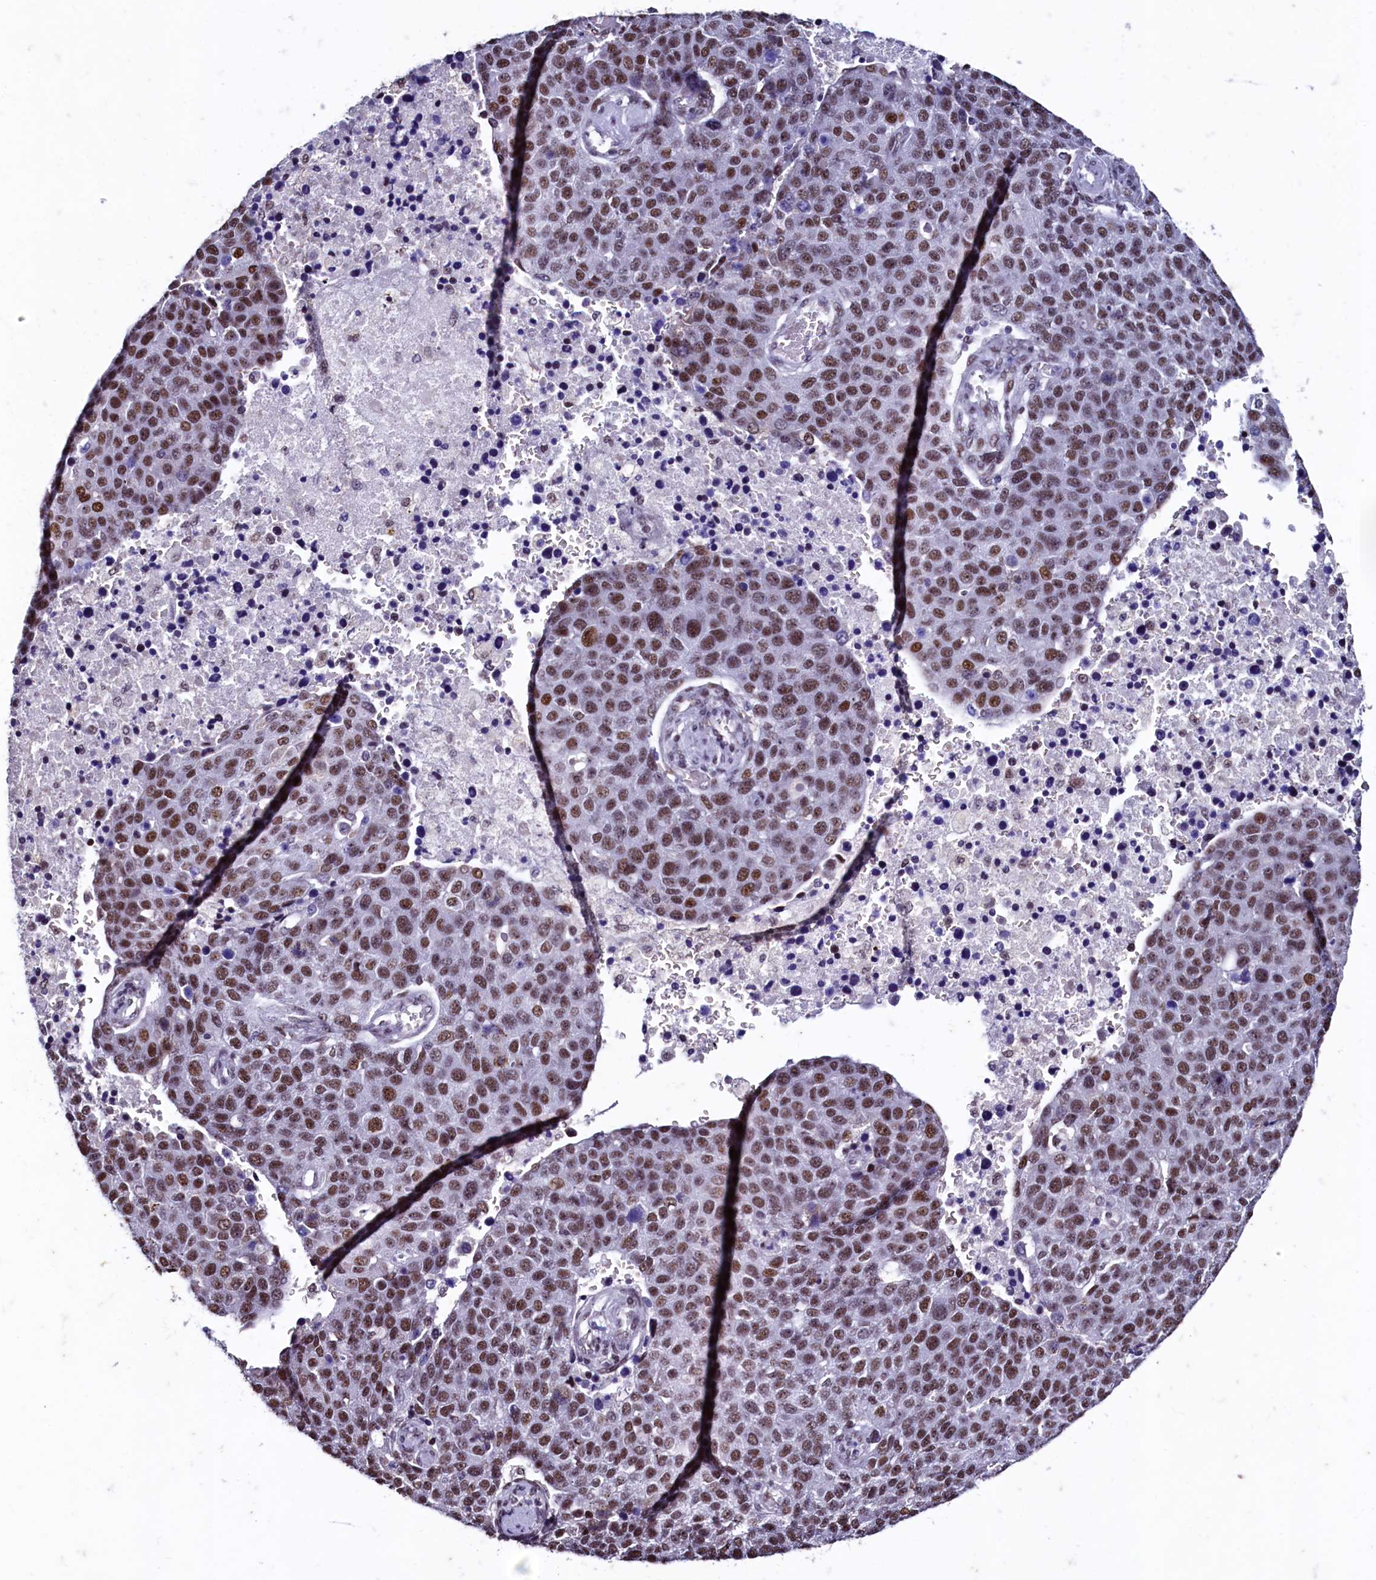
{"staining": {"intensity": "moderate", "quantity": ">75%", "location": "nuclear"}, "tissue": "pancreatic cancer", "cell_type": "Tumor cells", "image_type": "cancer", "snomed": [{"axis": "morphology", "description": "Adenocarcinoma, NOS"}, {"axis": "topography", "description": "Pancreas"}], "caption": "This is an image of immunohistochemistry staining of pancreatic adenocarcinoma, which shows moderate staining in the nuclear of tumor cells.", "gene": "CPSF7", "patient": {"sex": "female", "age": 61}}